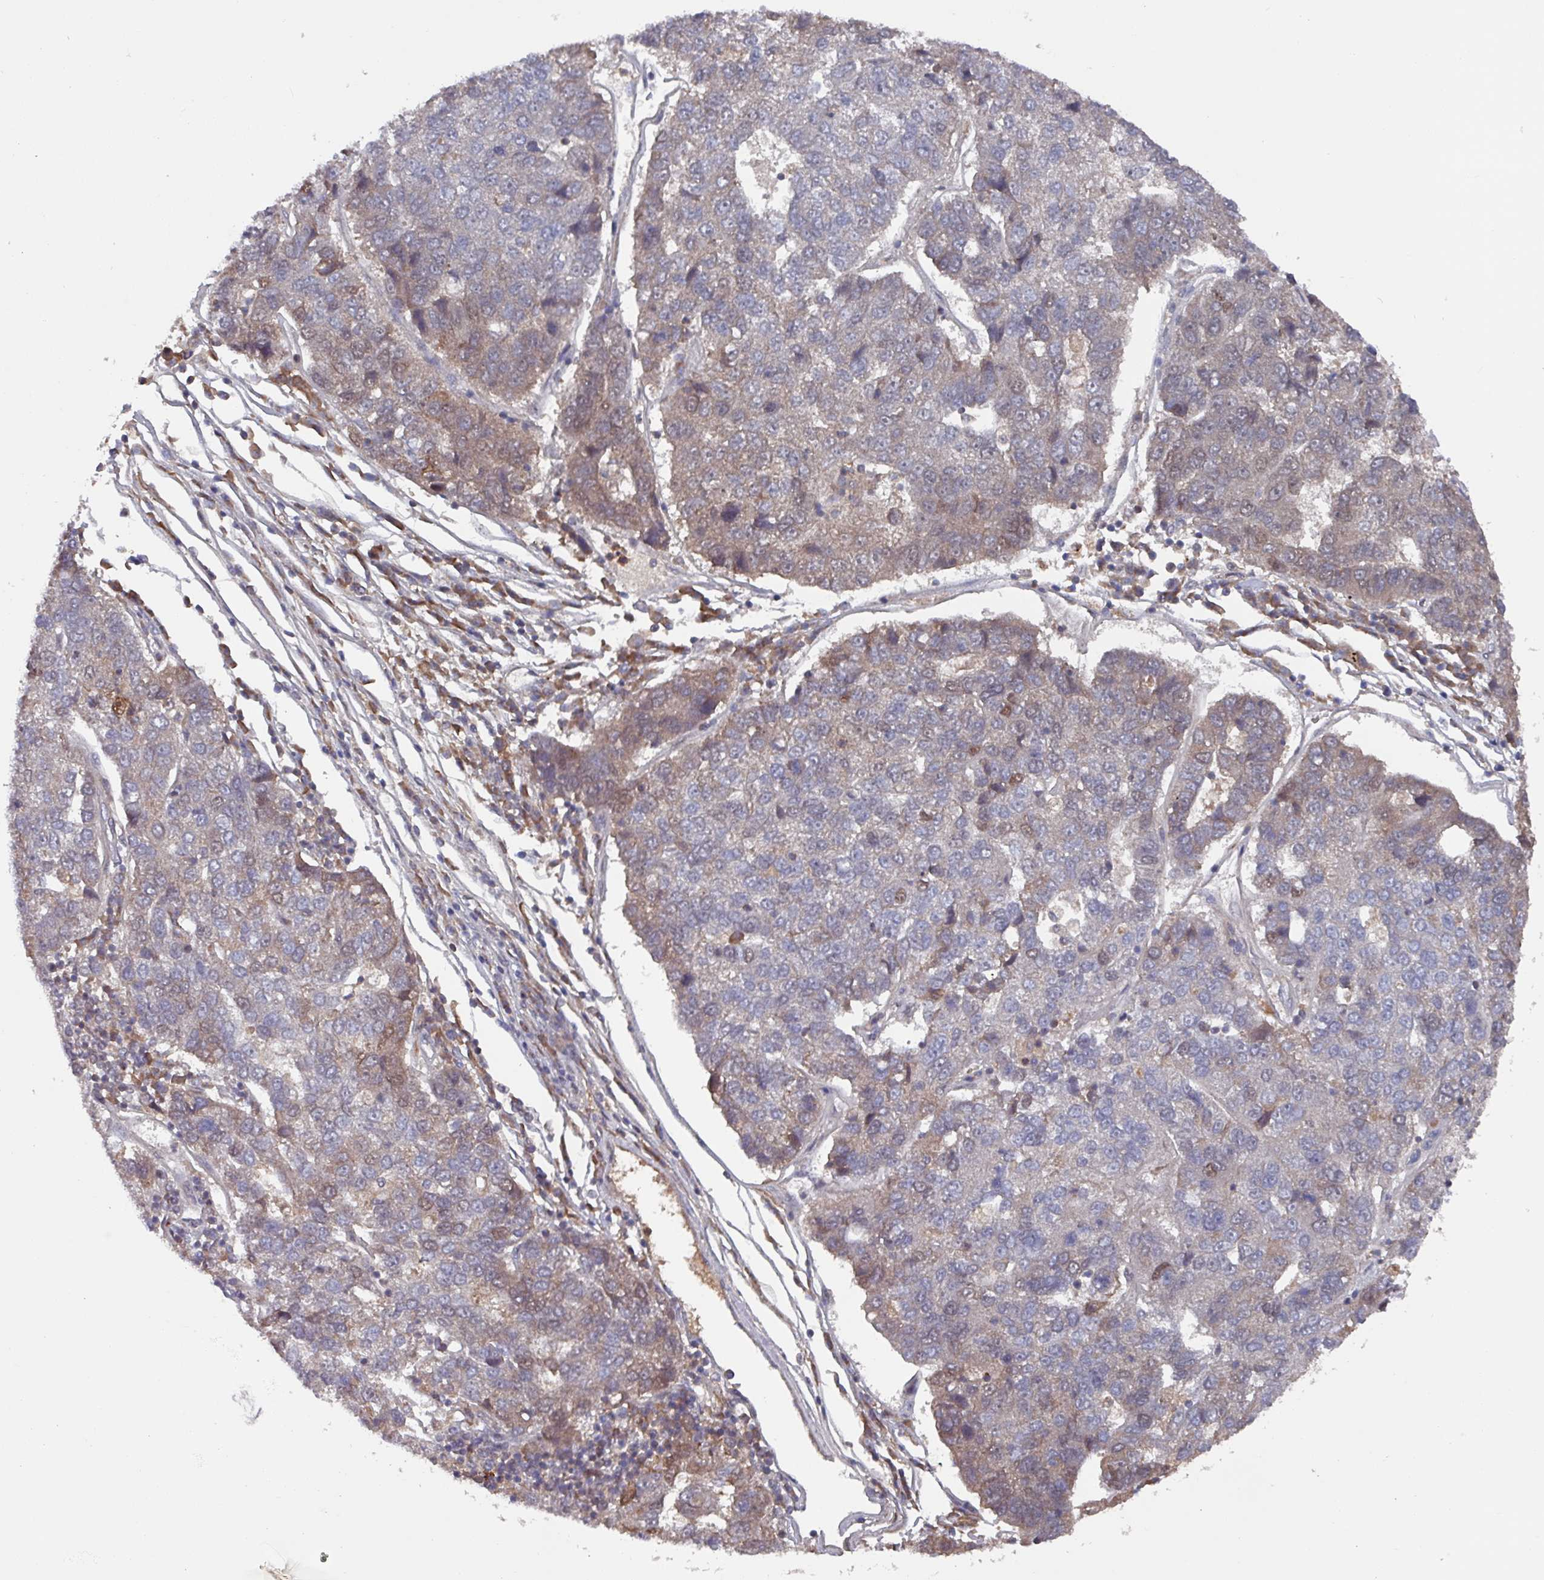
{"staining": {"intensity": "weak", "quantity": "25%-75%", "location": "cytoplasmic/membranous"}, "tissue": "pancreatic cancer", "cell_type": "Tumor cells", "image_type": "cancer", "snomed": [{"axis": "morphology", "description": "Adenocarcinoma, NOS"}, {"axis": "topography", "description": "Pancreas"}], "caption": "Human pancreatic adenocarcinoma stained with a brown dye reveals weak cytoplasmic/membranous positive expression in approximately 25%-75% of tumor cells.", "gene": "PRRX1", "patient": {"sex": "female", "age": 61}}